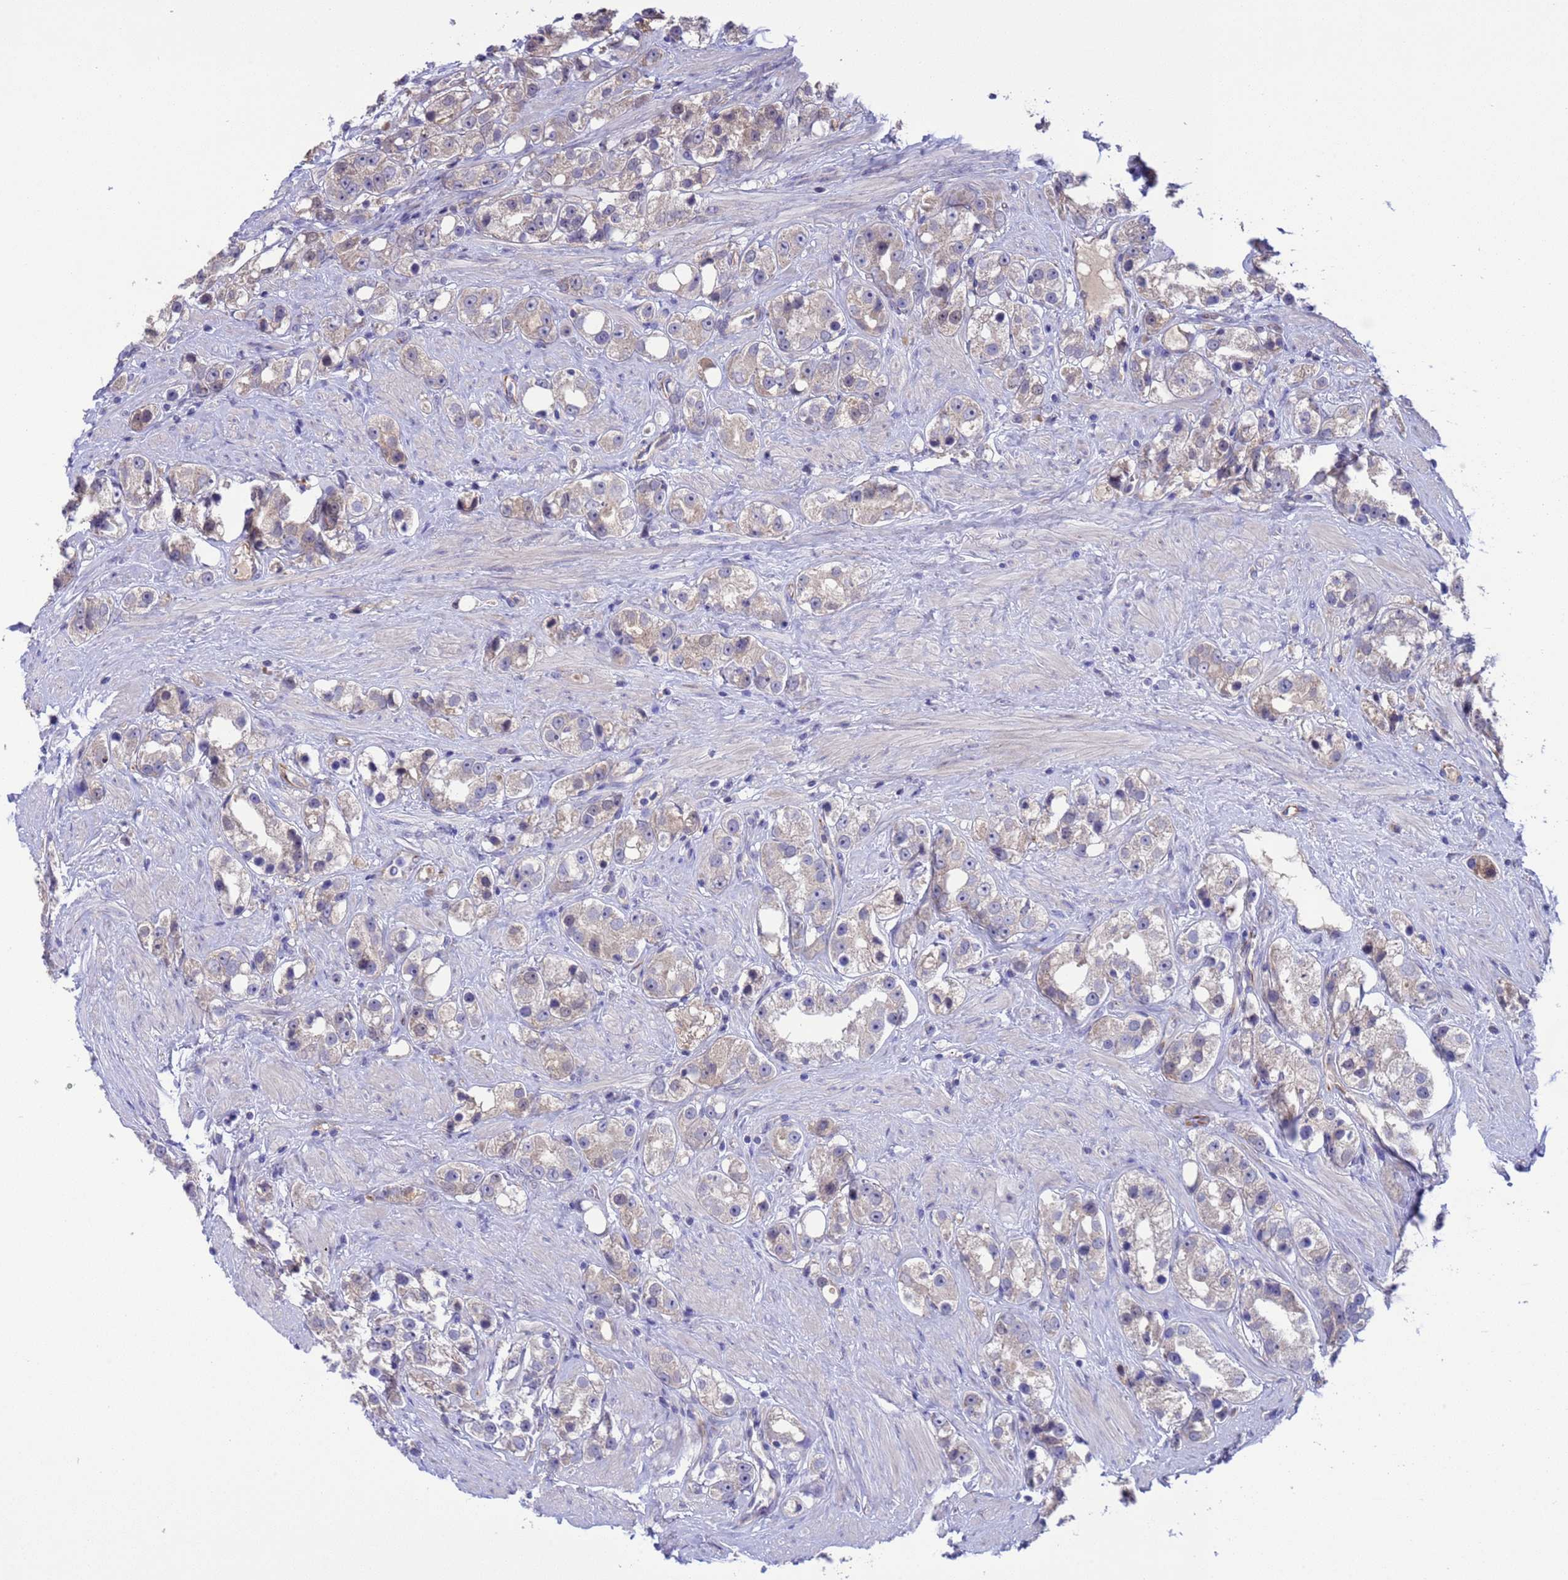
{"staining": {"intensity": "weak", "quantity": "<25%", "location": "cytoplasmic/membranous"}, "tissue": "prostate cancer", "cell_type": "Tumor cells", "image_type": "cancer", "snomed": [{"axis": "morphology", "description": "Adenocarcinoma, NOS"}, {"axis": "topography", "description": "Prostate"}], "caption": "Immunohistochemistry of human prostate cancer demonstrates no positivity in tumor cells.", "gene": "GJA10", "patient": {"sex": "male", "age": 79}}